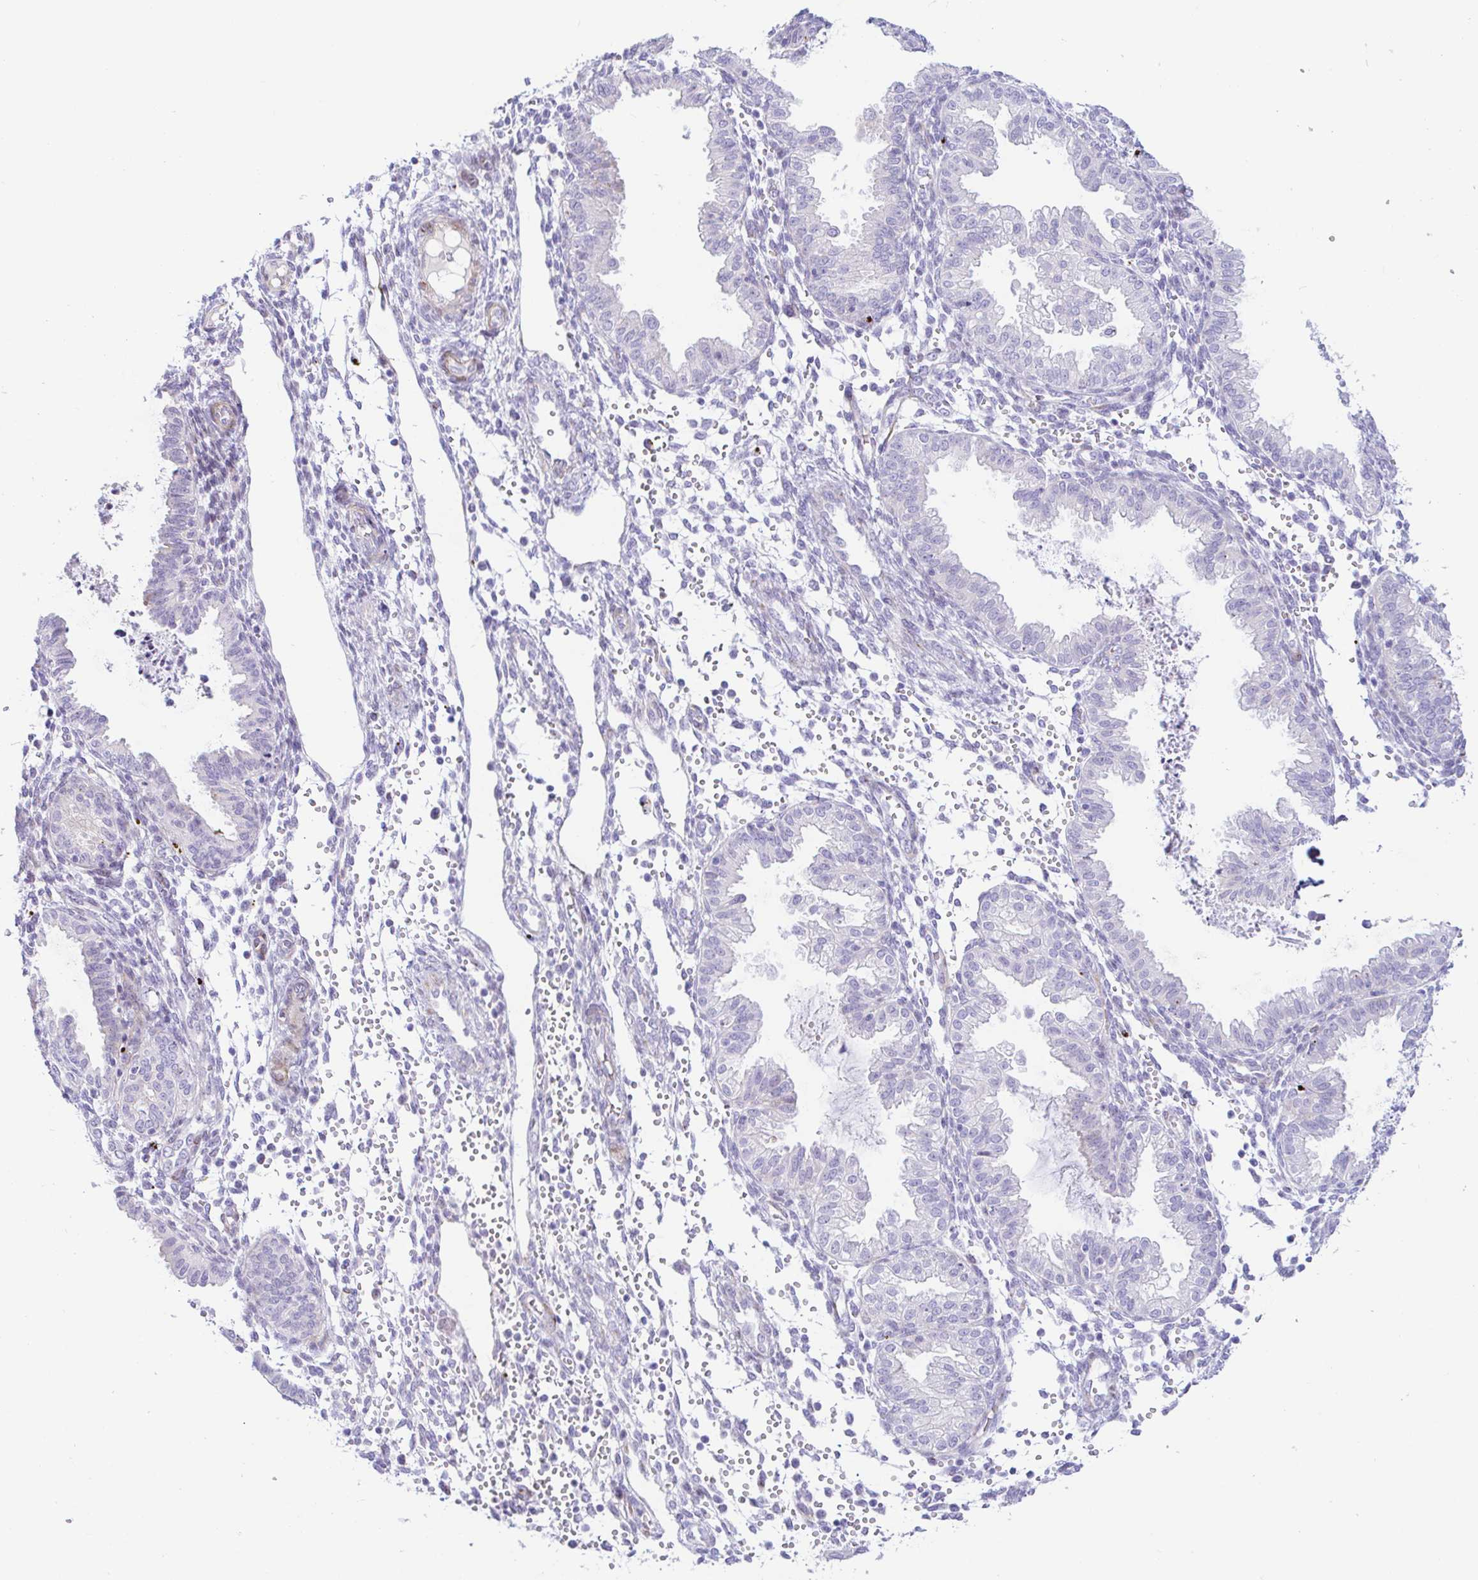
{"staining": {"intensity": "negative", "quantity": "none", "location": "none"}, "tissue": "endometrium", "cell_type": "Cells in endometrial stroma", "image_type": "normal", "snomed": [{"axis": "morphology", "description": "Normal tissue, NOS"}, {"axis": "topography", "description": "Endometrium"}], "caption": "This is an immunohistochemistry (IHC) micrograph of benign human endometrium. There is no positivity in cells in endometrial stroma.", "gene": "PINLYP", "patient": {"sex": "female", "age": 33}}